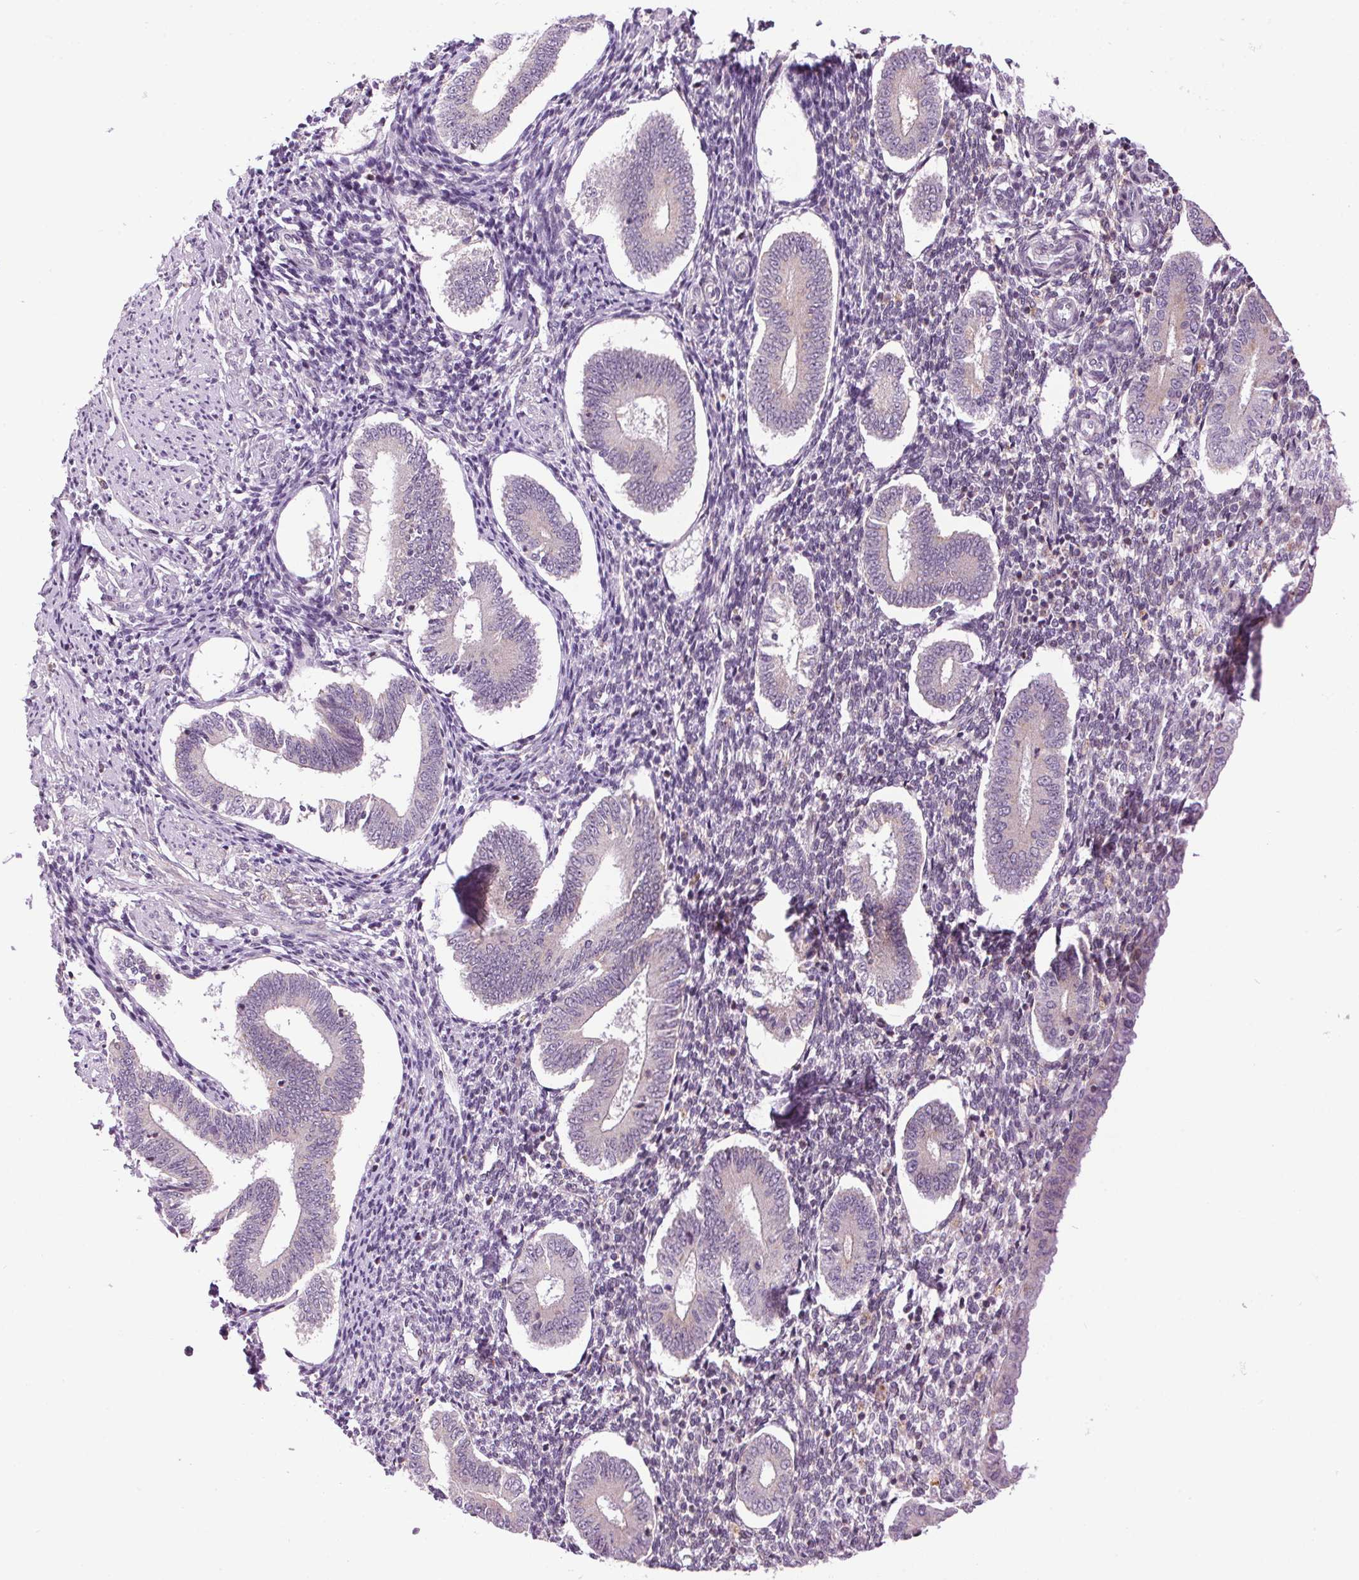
{"staining": {"intensity": "negative", "quantity": "none", "location": "none"}, "tissue": "endometrium", "cell_type": "Cells in endometrial stroma", "image_type": "normal", "snomed": [{"axis": "morphology", "description": "Normal tissue, NOS"}, {"axis": "topography", "description": "Endometrium"}], "caption": "High magnification brightfield microscopy of unremarkable endometrium stained with DAB (3,3'-diaminobenzidine) (brown) and counterstained with hematoxylin (blue): cells in endometrial stroma show no significant staining.", "gene": "SMIM13", "patient": {"sex": "female", "age": 40}}